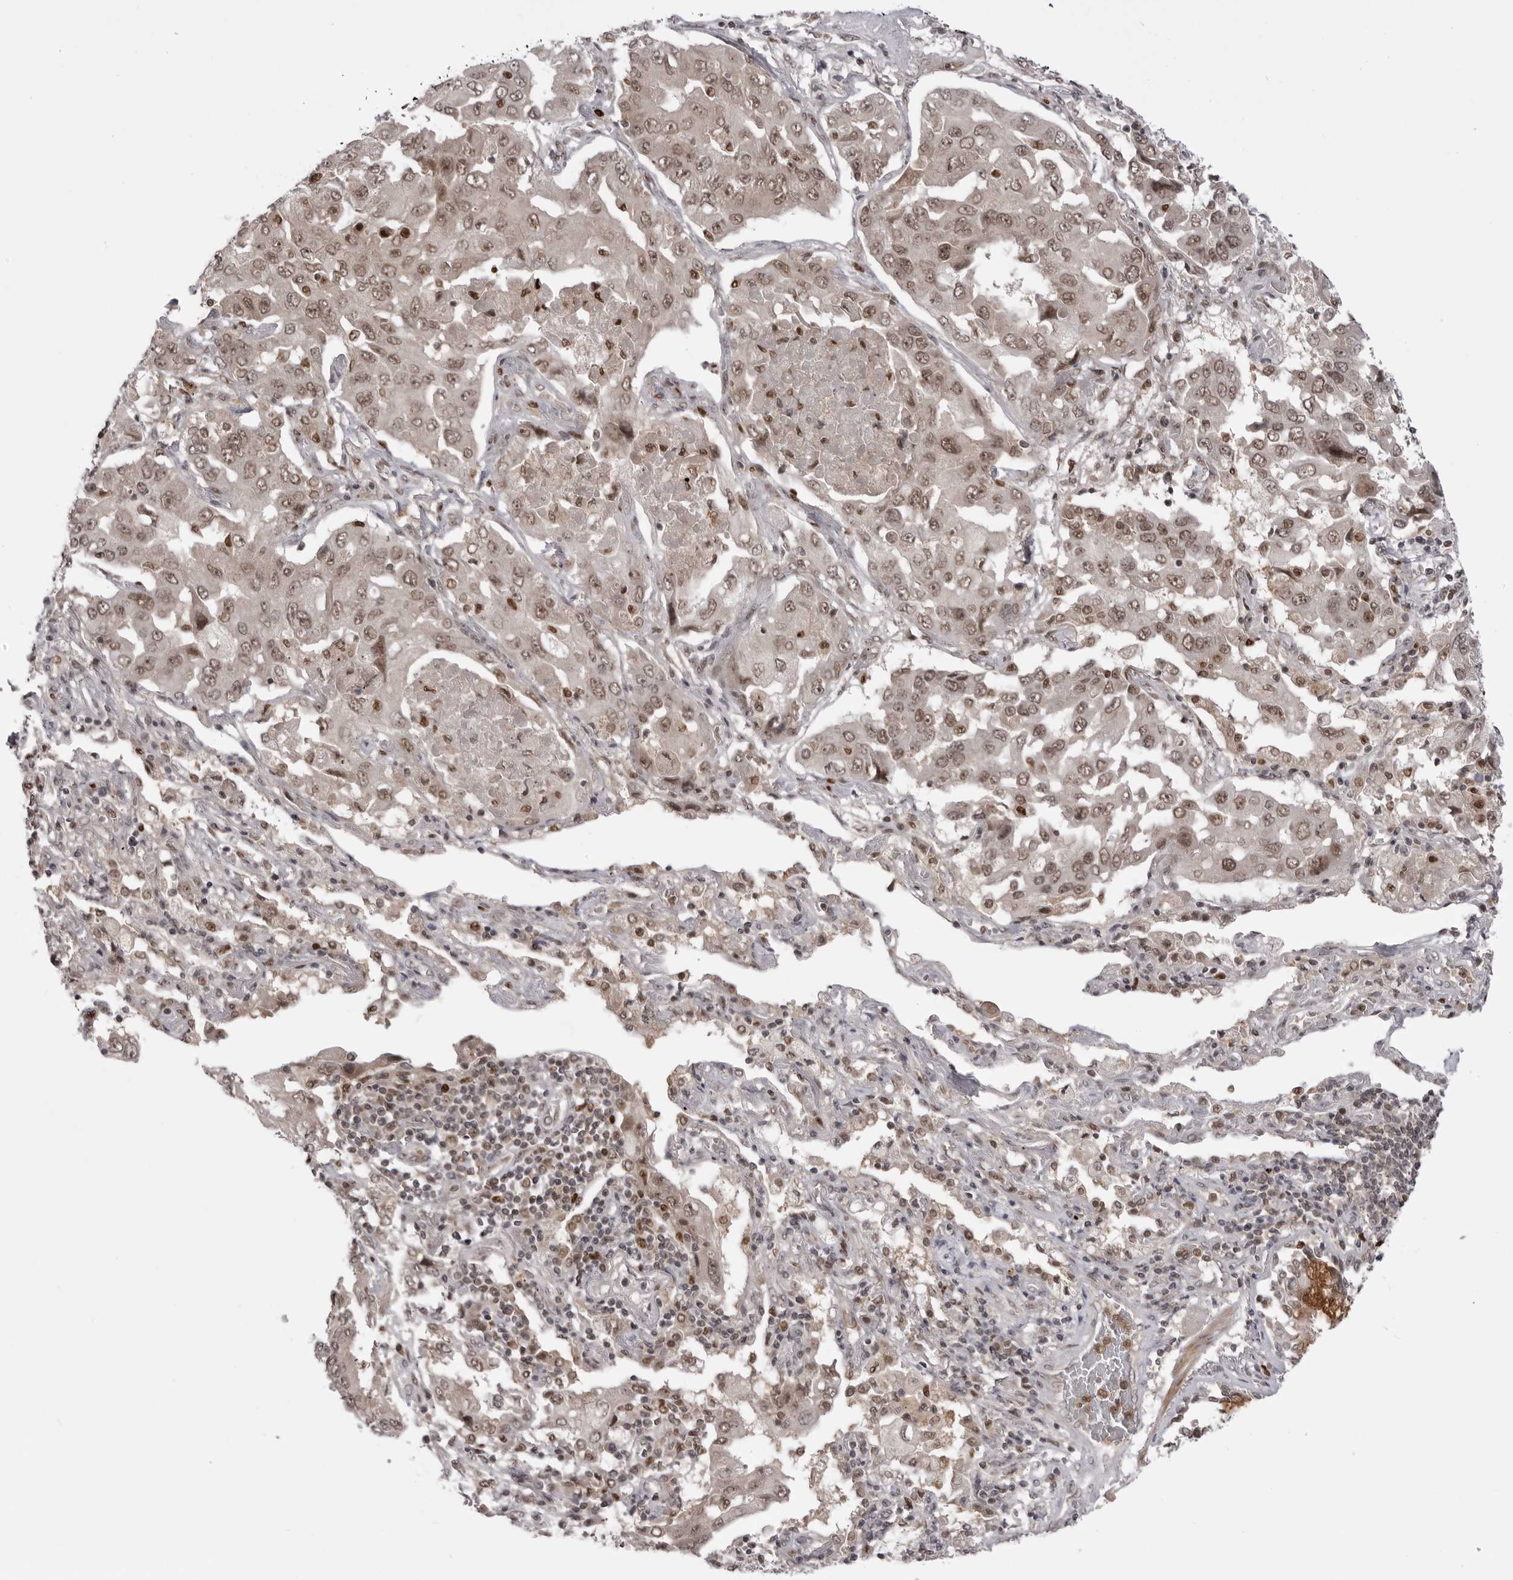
{"staining": {"intensity": "moderate", "quantity": ">75%", "location": "nuclear"}, "tissue": "lung cancer", "cell_type": "Tumor cells", "image_type": "cancer", "snomed": [{"axis": "morphology", "description": "Adenocarcinoma, NOS"}, {"axis": "topography", "description": "Lung"}], "caption": "A high-resolution image shows IHC staining of lung adenocarcinoma, which reveals moderate nuclear expression in about >75% of tumor cells.", "gene": "PTK2B", "patient": {"sex": "female", "age": 65}}